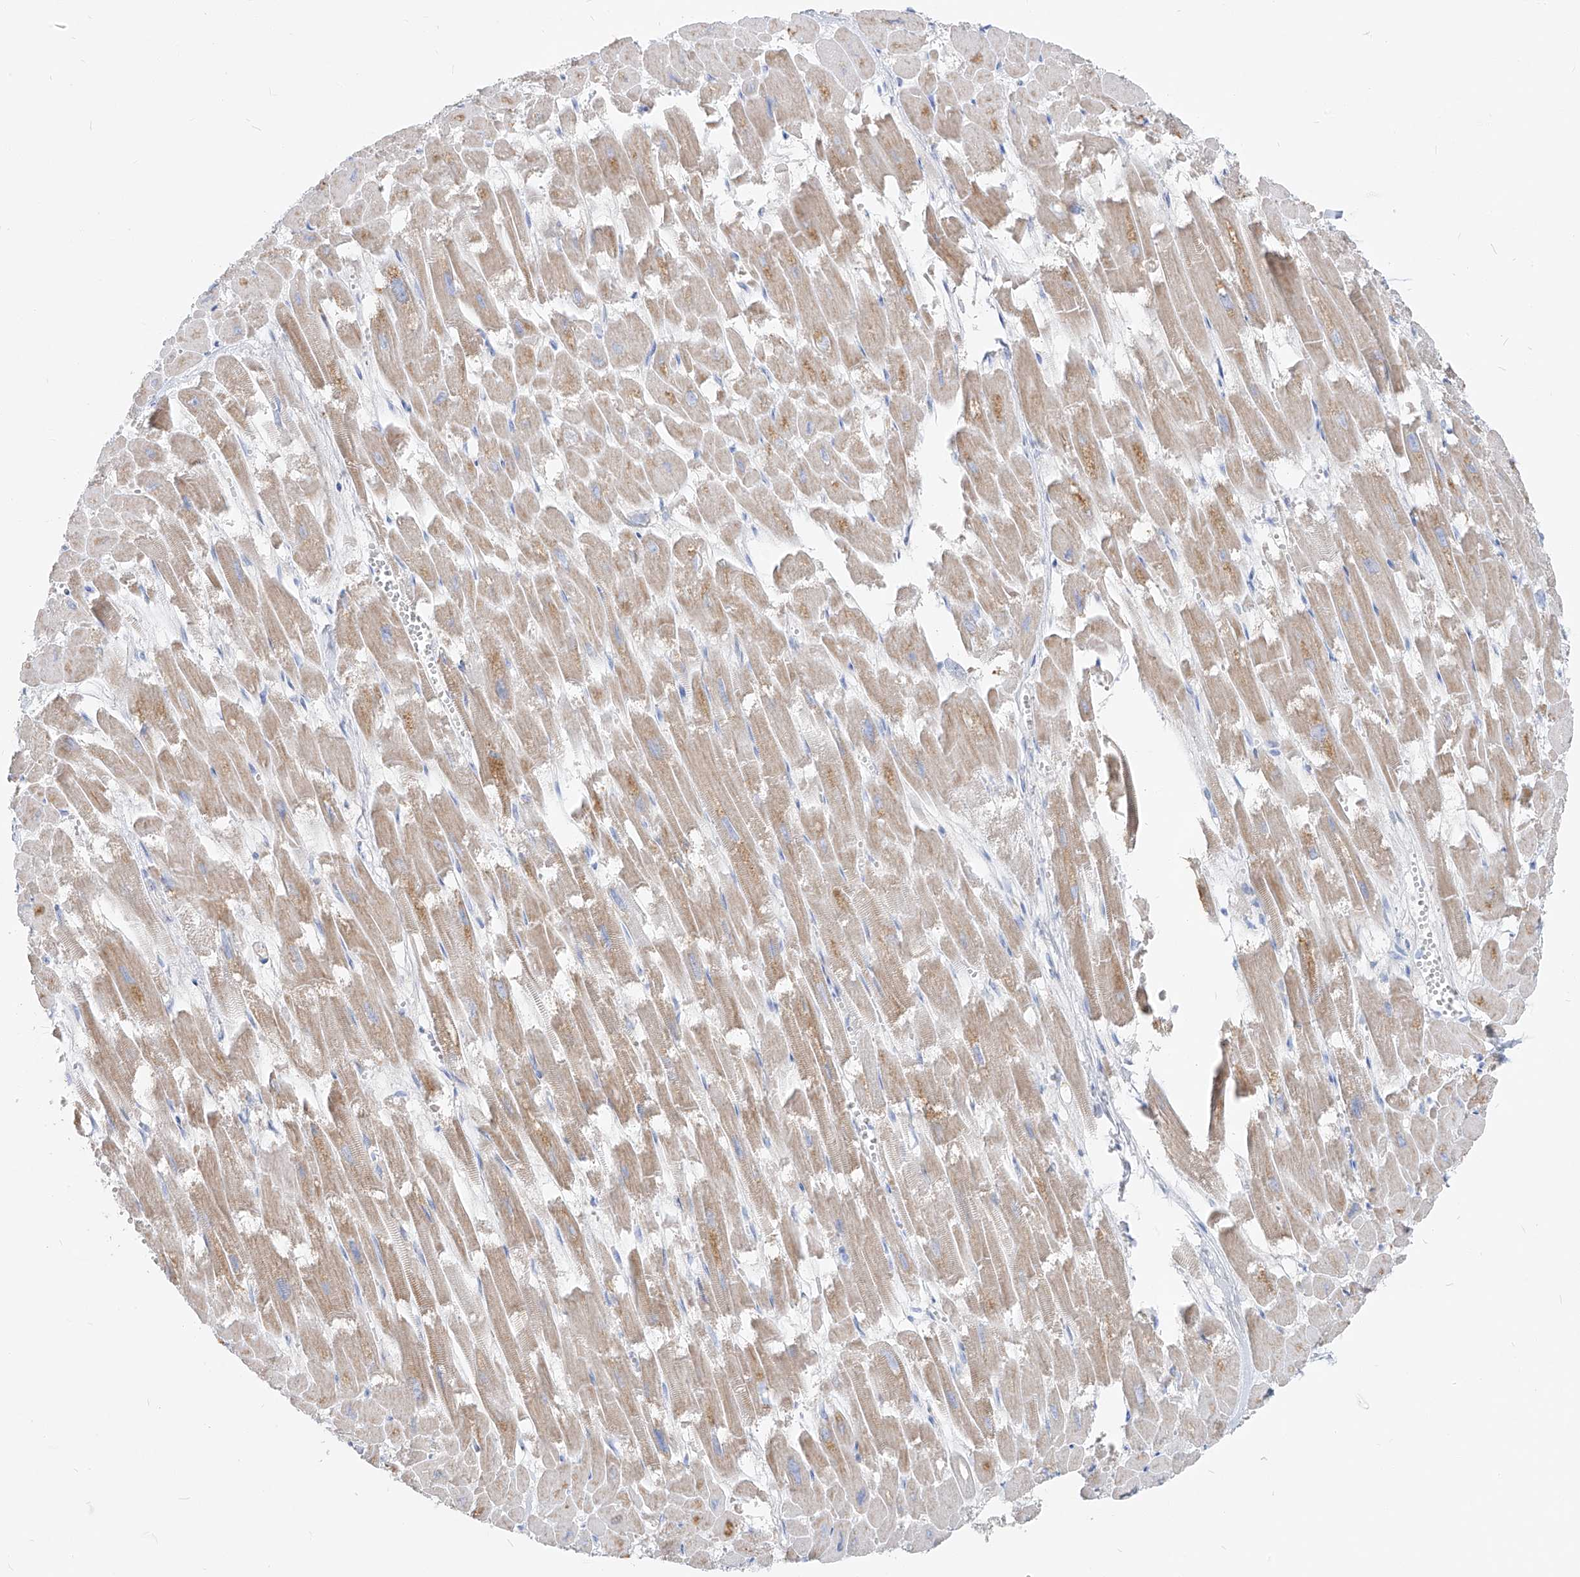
{"staining": {"intensity": "weak", "quantity": "25%-75%", "location": "cytoplasmic/membranous"}, "tissue": "heart muscle", "cell_type": "Cardiomyocytes", "image_type": "normal", "snomed": [{"axis": "morphology", "description": "Normal tissue, NOS"}, {"axis": "topography", "description": "Heart"}], "caption": "Immunohistochemical staining of unremarkable heart muscle demonstrates weak cytoplasmic/membranous protein staining in approximately 25%-75% of cardiomyocytes.", "gene": "UFL1", "patient": {"sex": "male", "age": 54}}